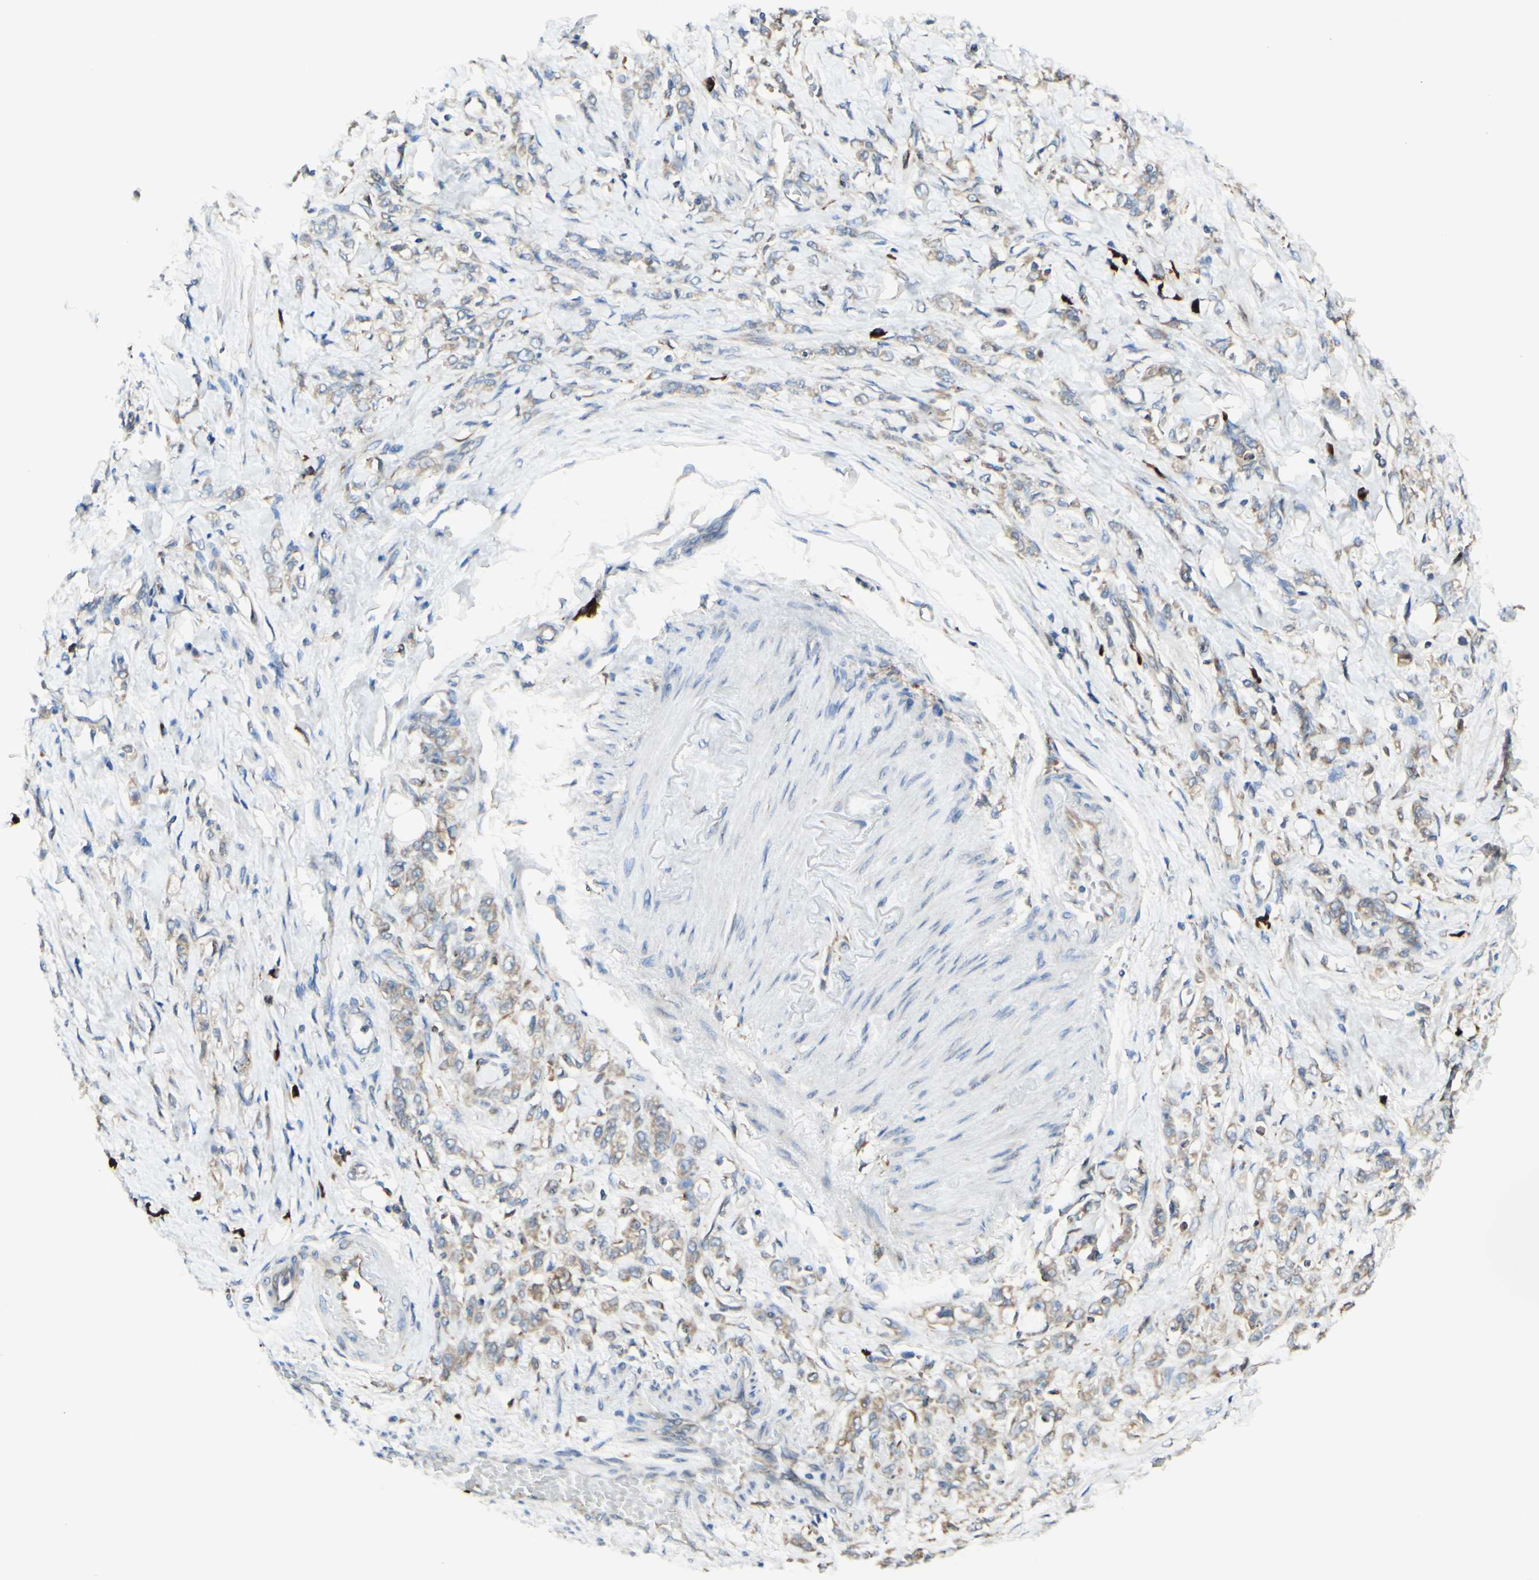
{"staining": {"intensity": "weak", "quantity": "25%-75%", "location": "cytoplasmic/membranous"}, "tissue": "stomach cancer", "cell_type": "Tumor cells", "image_type": "cancer", "snomed": [{"axis": "morphology", "description": "Adenocarcinoma, NOS"}, {"axis": "topography", "description": "Stomach"}], "caption": "This histopathology image demonstrates stomach adenocarcinoma stained with IHC to label a protein in brown. The cytoplasmic/membranous of tumor cells show weak positivity for the protein. Nuclei are counter-stained blue.", "gene": "DNAJB11", "patient": {"sex": "male", "age": 82}}